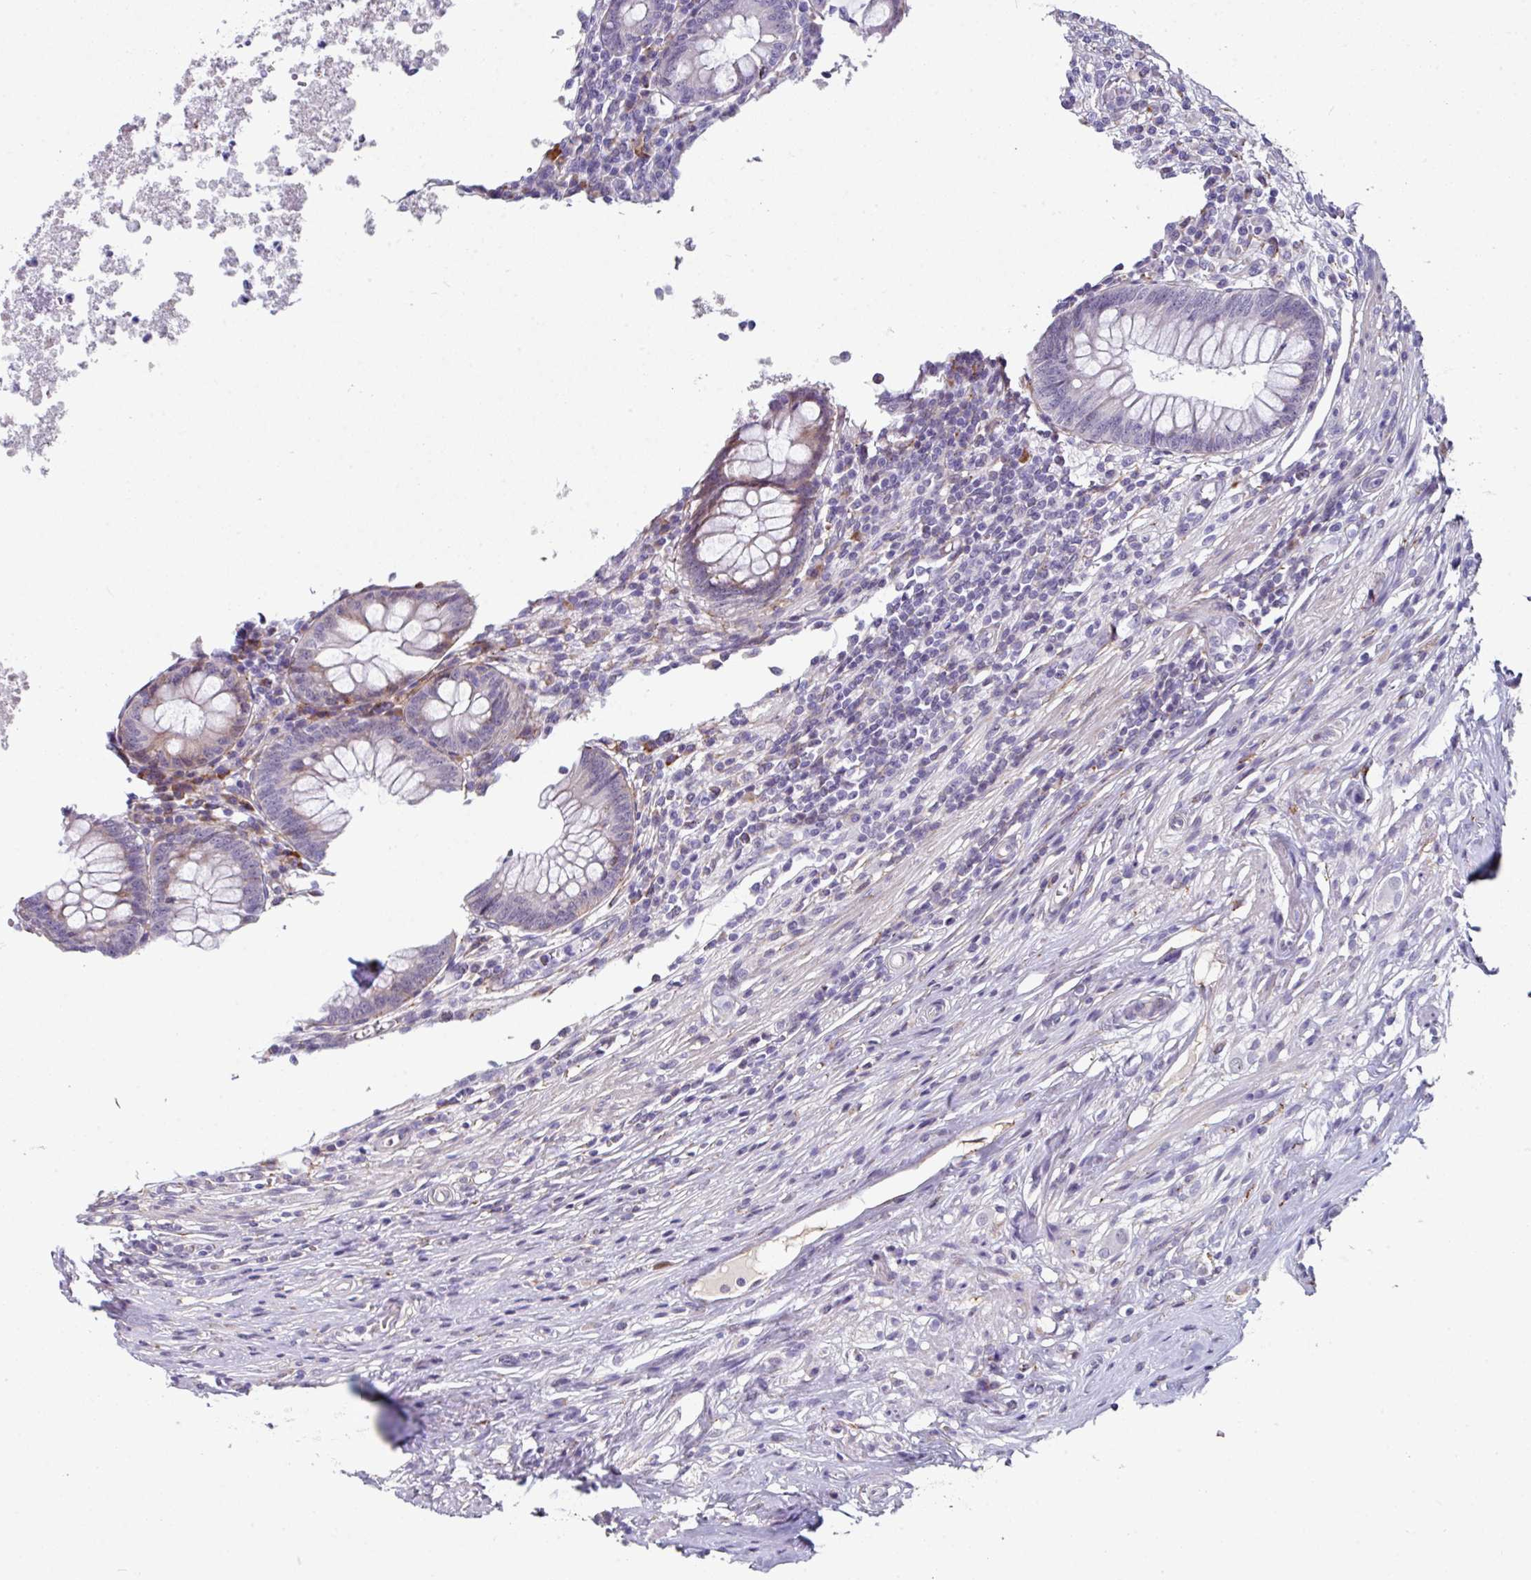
{"staining": {"intensity": "moderate", "quantity": "<25%", "location": "cytoplasmic/membranous"}, "tissue": "appendix", "cell_type": "Glandular cells", "image_type": "normal", "snomed": [{"axis": "morphology", "description": "Normal tissue, NOS"}, {"axis": "topography", "description": "Appendix"}], "caption": "A low amount of moderate cytoplasmic/membranous positivity is present in about <25% of glandular cells in normal appendix.", "gene": "BMS1", "patient": {"sex": "male", "age": 83}}